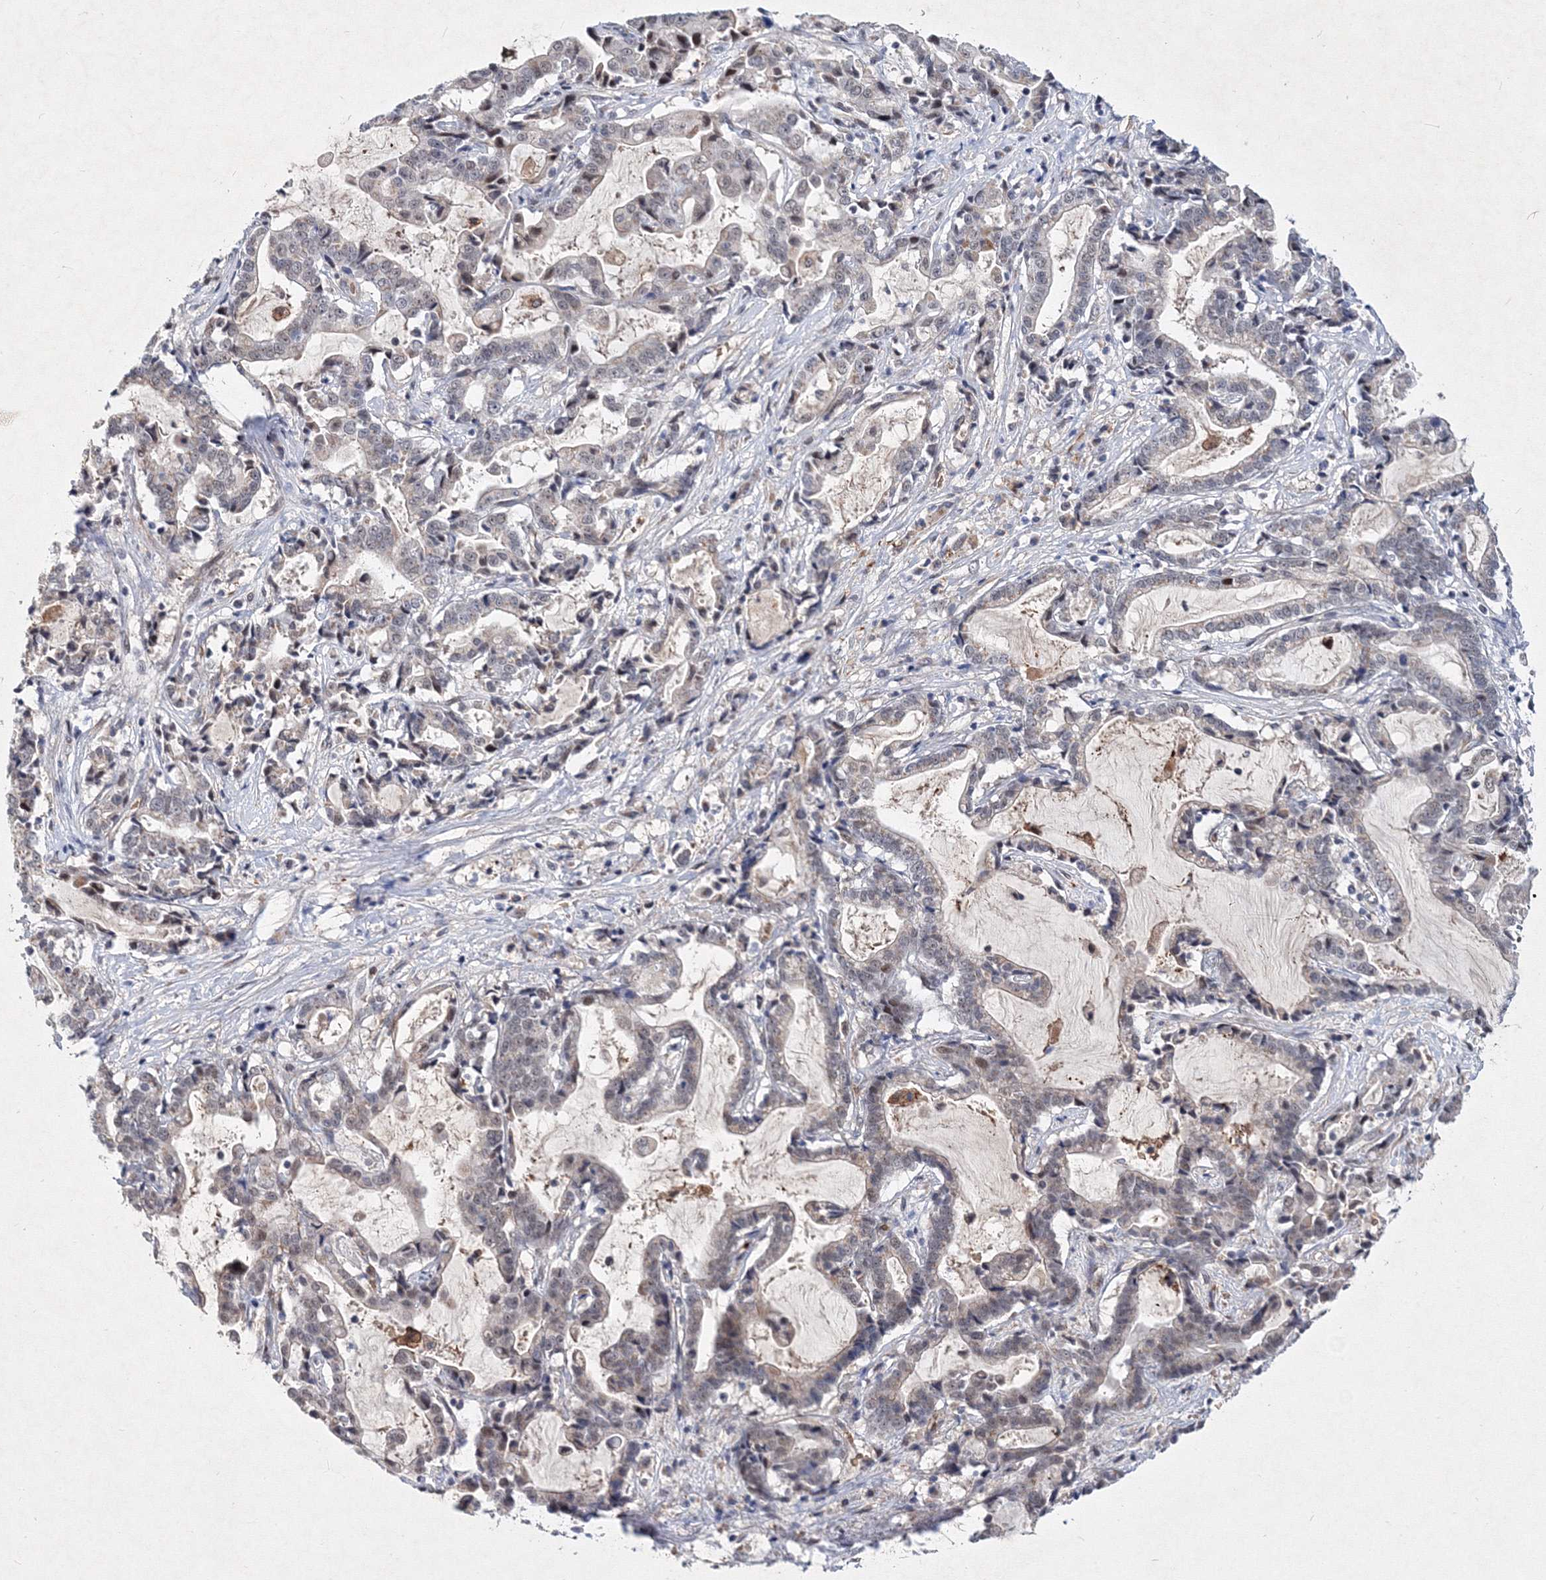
{"staining": {"intensity": "weak", "quantity": "<25%", "location": "nuclear"}, "tissue": "liver cancer", "cell_type": "Tumor cells", "image_type": "cancer", "snomed": [{"axis": "morphology", "description": "Cholangiocarcinoma"}, {"axis": "topography", "description": "Liver"}], "caption": "This is an immunohistochemistry (IHC) histopathology image of human liver cholangiocarcinoma. There is no staining in tumor cells.", "gene": "C11orf52", "patient": {"sex": "male", "age": 57}}